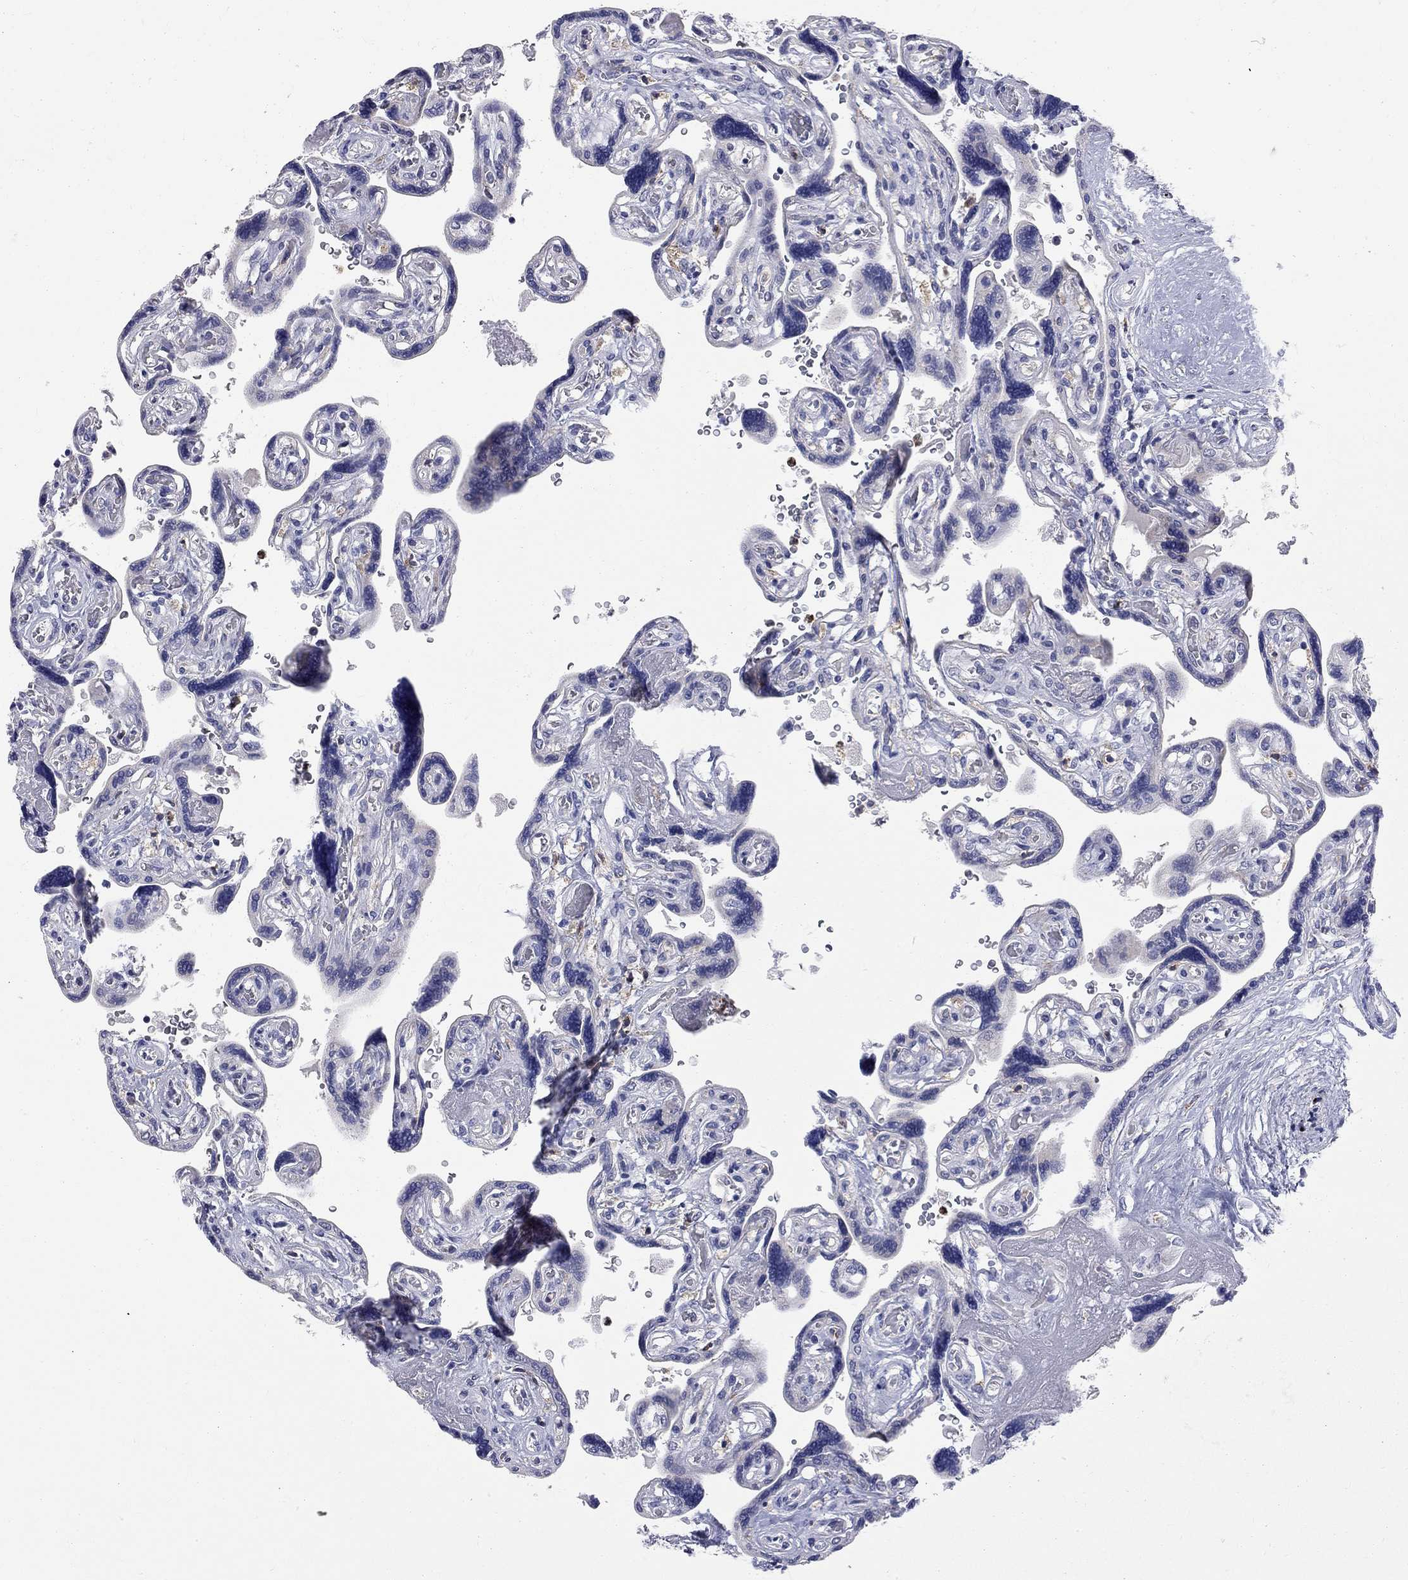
{"staining": {"intensity": "weak", "quantity": "25%-75%", "location": "cytoplasmic/membranous"}, "tissue": "placenta", "cell_type": "Decidual cells", "image_type": "normal", "snomed": [{"axis": "morphology", "description": "Normal tissue, NOS"}, {"axis": "topography", "description": "Placenta"}], "caption": "A histopathology image showing weak cytoplasmic/membranous positivity in approximately 25%-75% of decidual cells in normal placenta, as visualized by brown immunohistochemical staining.", "gene": "ACSL1", "patient": {"sex": "female", "age": 32}}